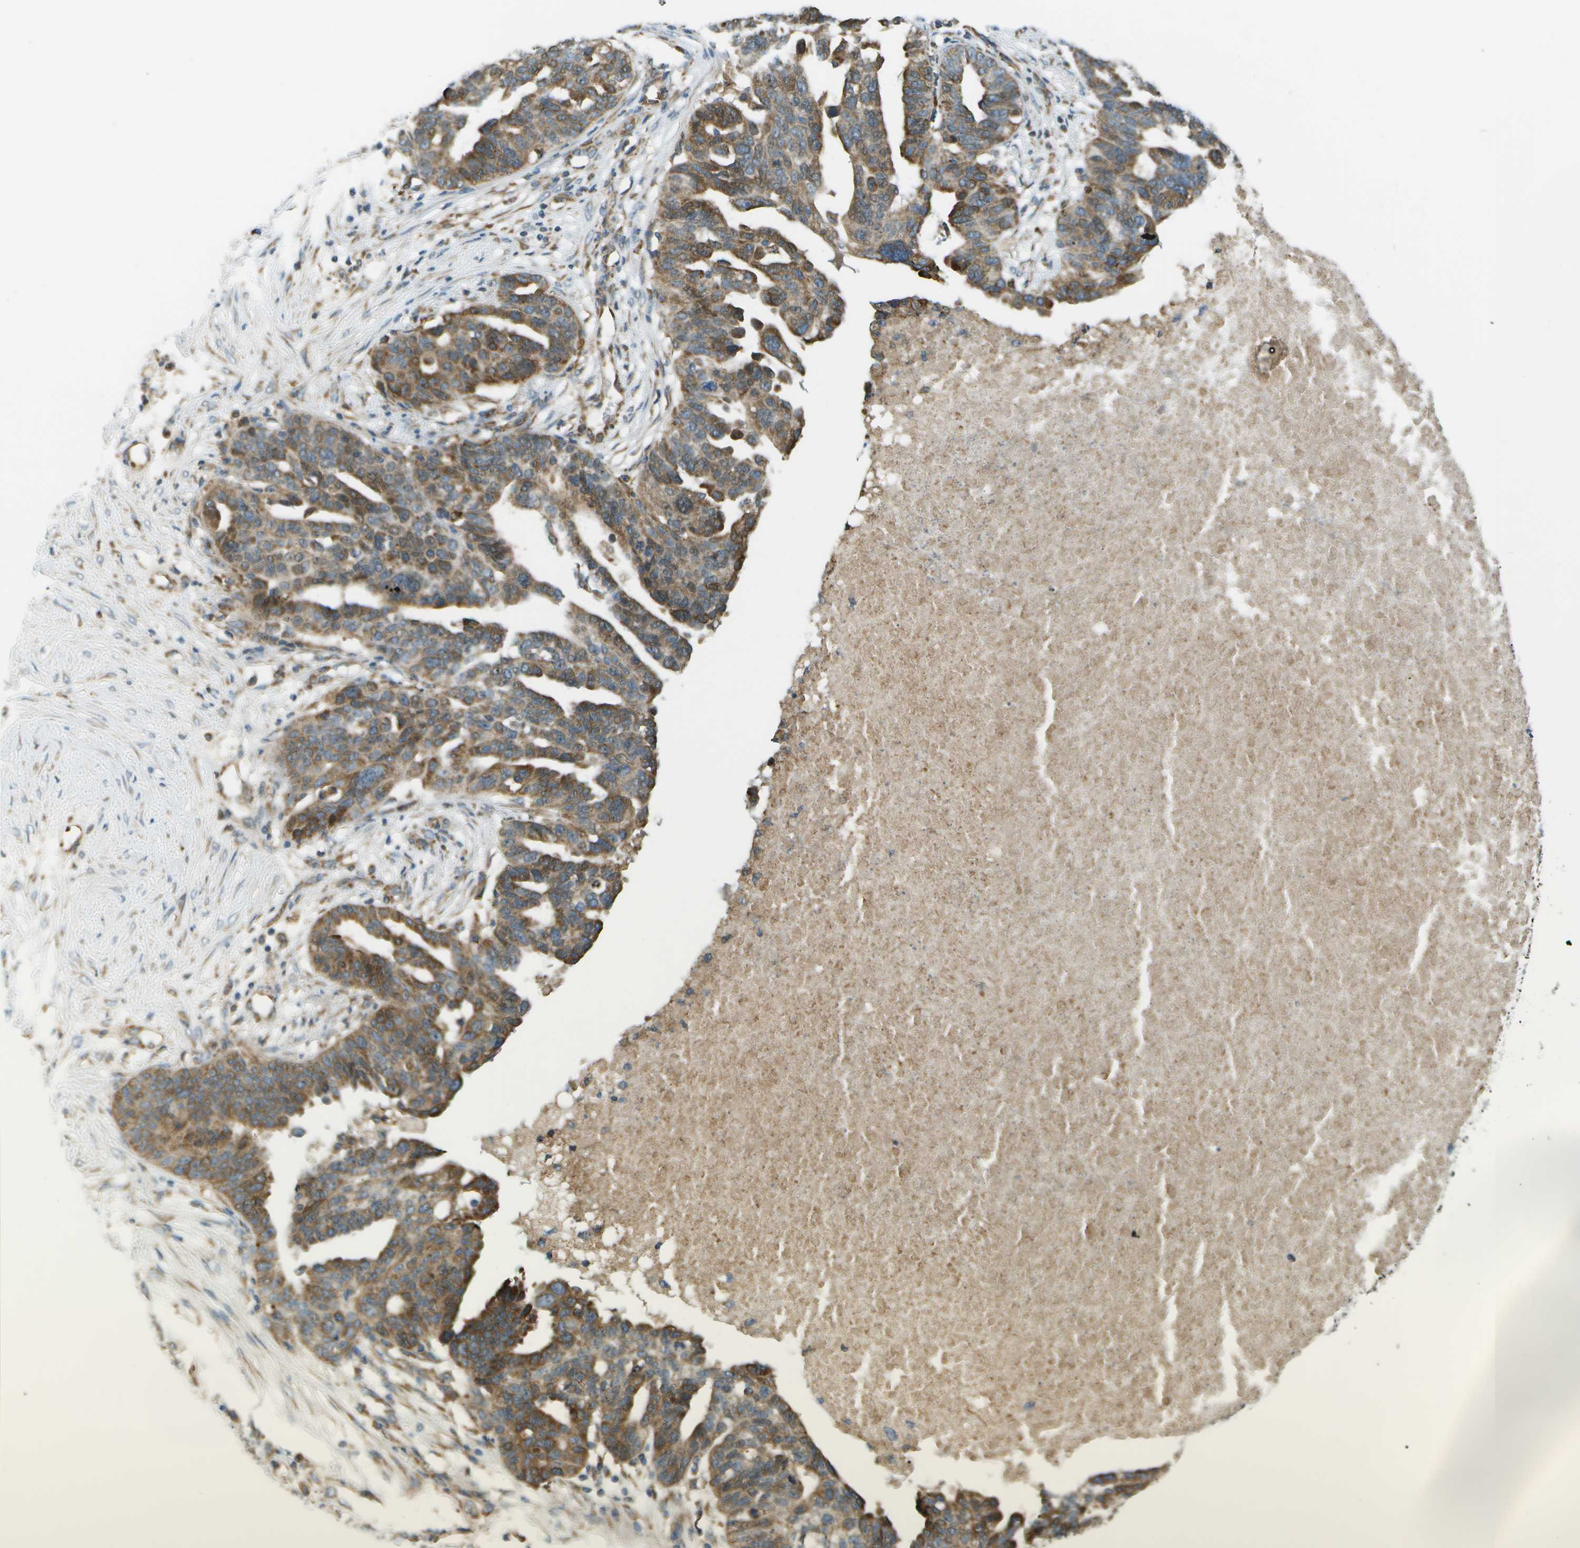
{"staining": {"intensity": "strong", "quantity": ">75%", "location": "cytoplasmic/membranous"}, "tissue": "ovarian cancer", "cell_type": "Tumor cells", "image_type": "cancer", "snomed": [{"axis": "morphology", "description": "Cystadenocarcinoma, serous, NOS"}, {"axis": "topography", "description": "Ovary"}], "caption": "Immunohistochemistry (IHC) (DAB (3,3'-diaminobenzidine)) staining of ovarian cancer shows strong cytoplasmic/membranous protein positivity in approximately >75% of tumor cells. (Brightfield microscopy of DAB IHC at high magnification).", "gene": "USP30", "patient": {"sex": "female", "age": 59}}